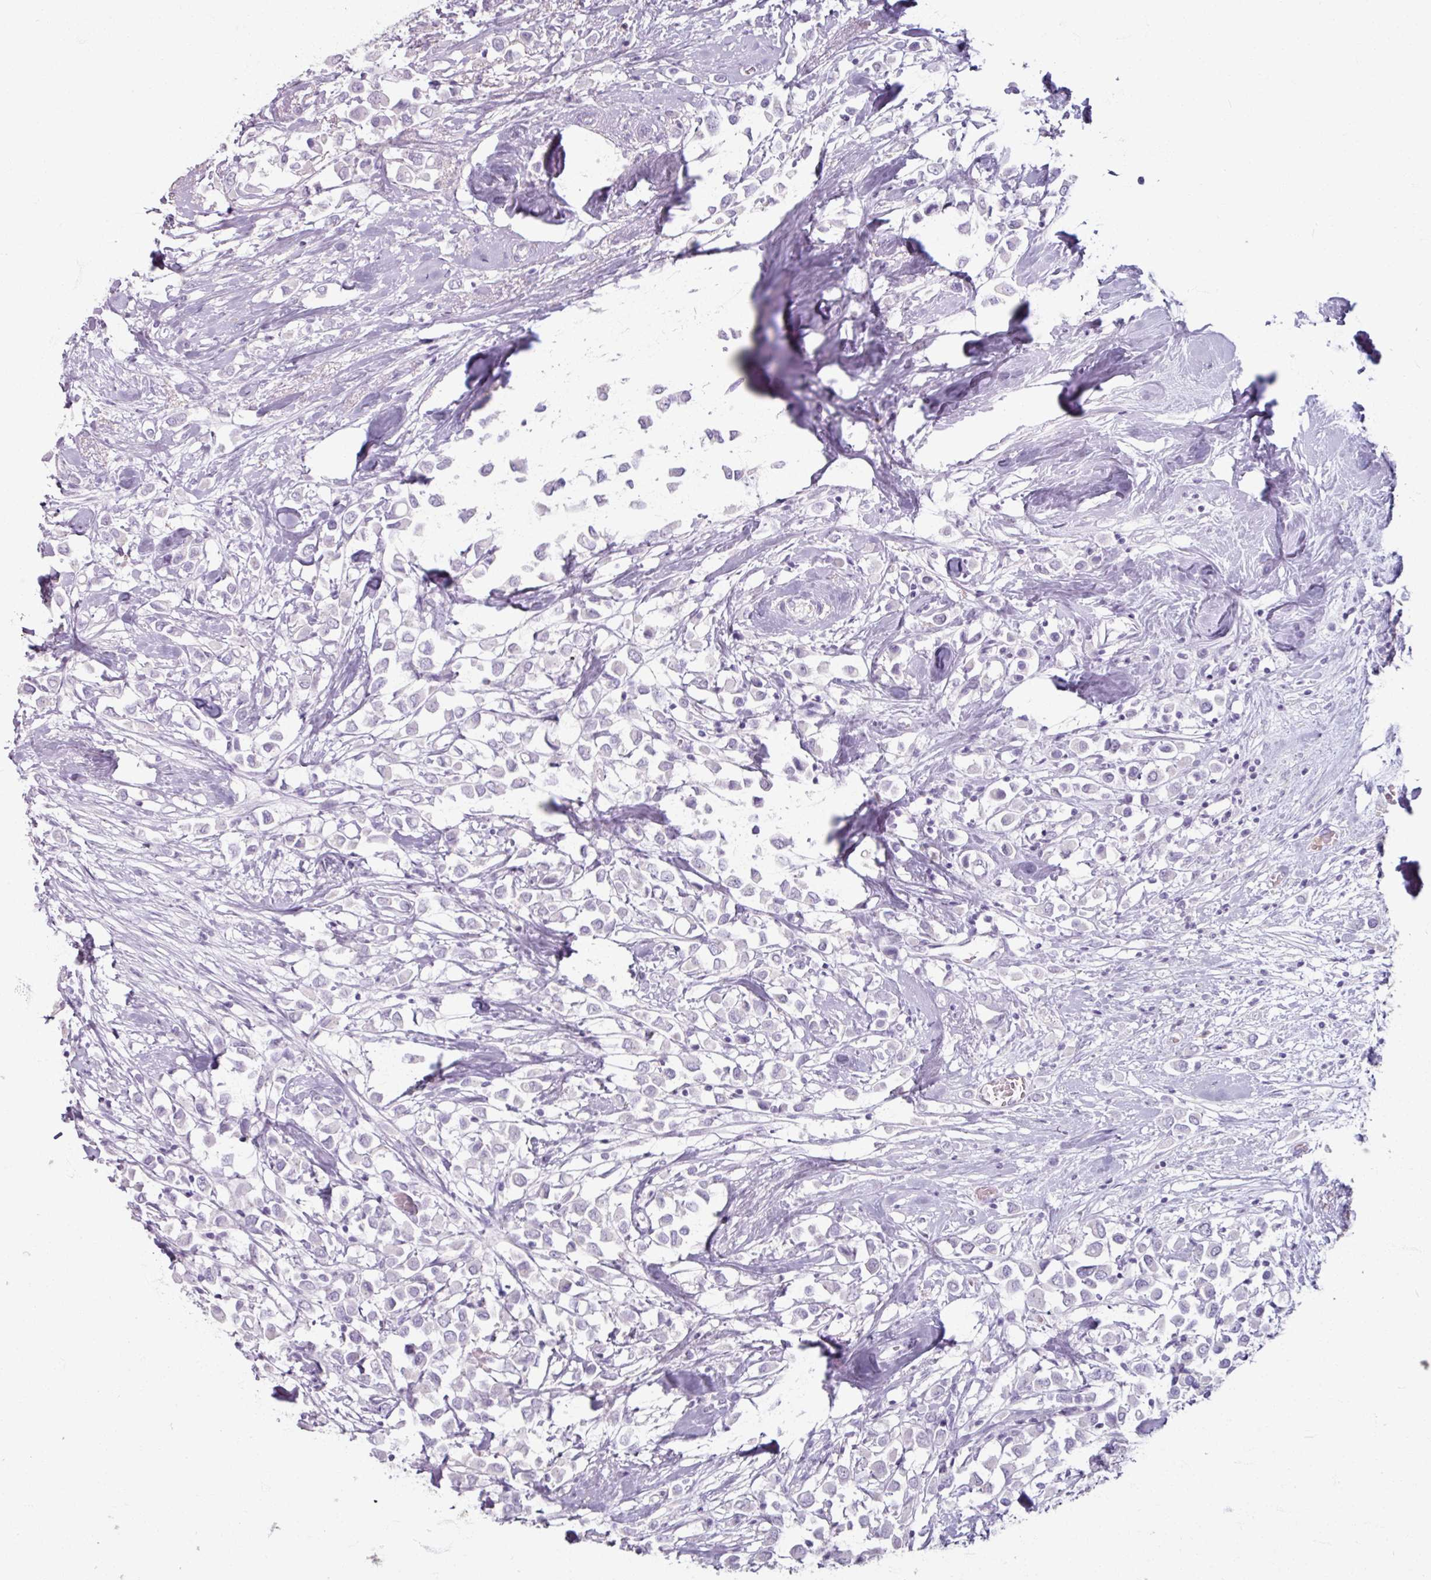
{"staining": {"intensity": "negative", "quantity": "none", "location": "none"}, "tissue": "breast cancer", "cell_type": "Tumor cells", "image_type": "cancer", "snomed": [{"axis": "morphology", "description": "Duct carcinoma"}, {"axis": "topography", "description": "Breast"}], "caption": "Breast infiltrating ductal carcinoma was stained to show a protein in brown. There is no significant staining in tumor cells.", "gene": "ARG1", "patient": {"sex": "female", "age": 61}}